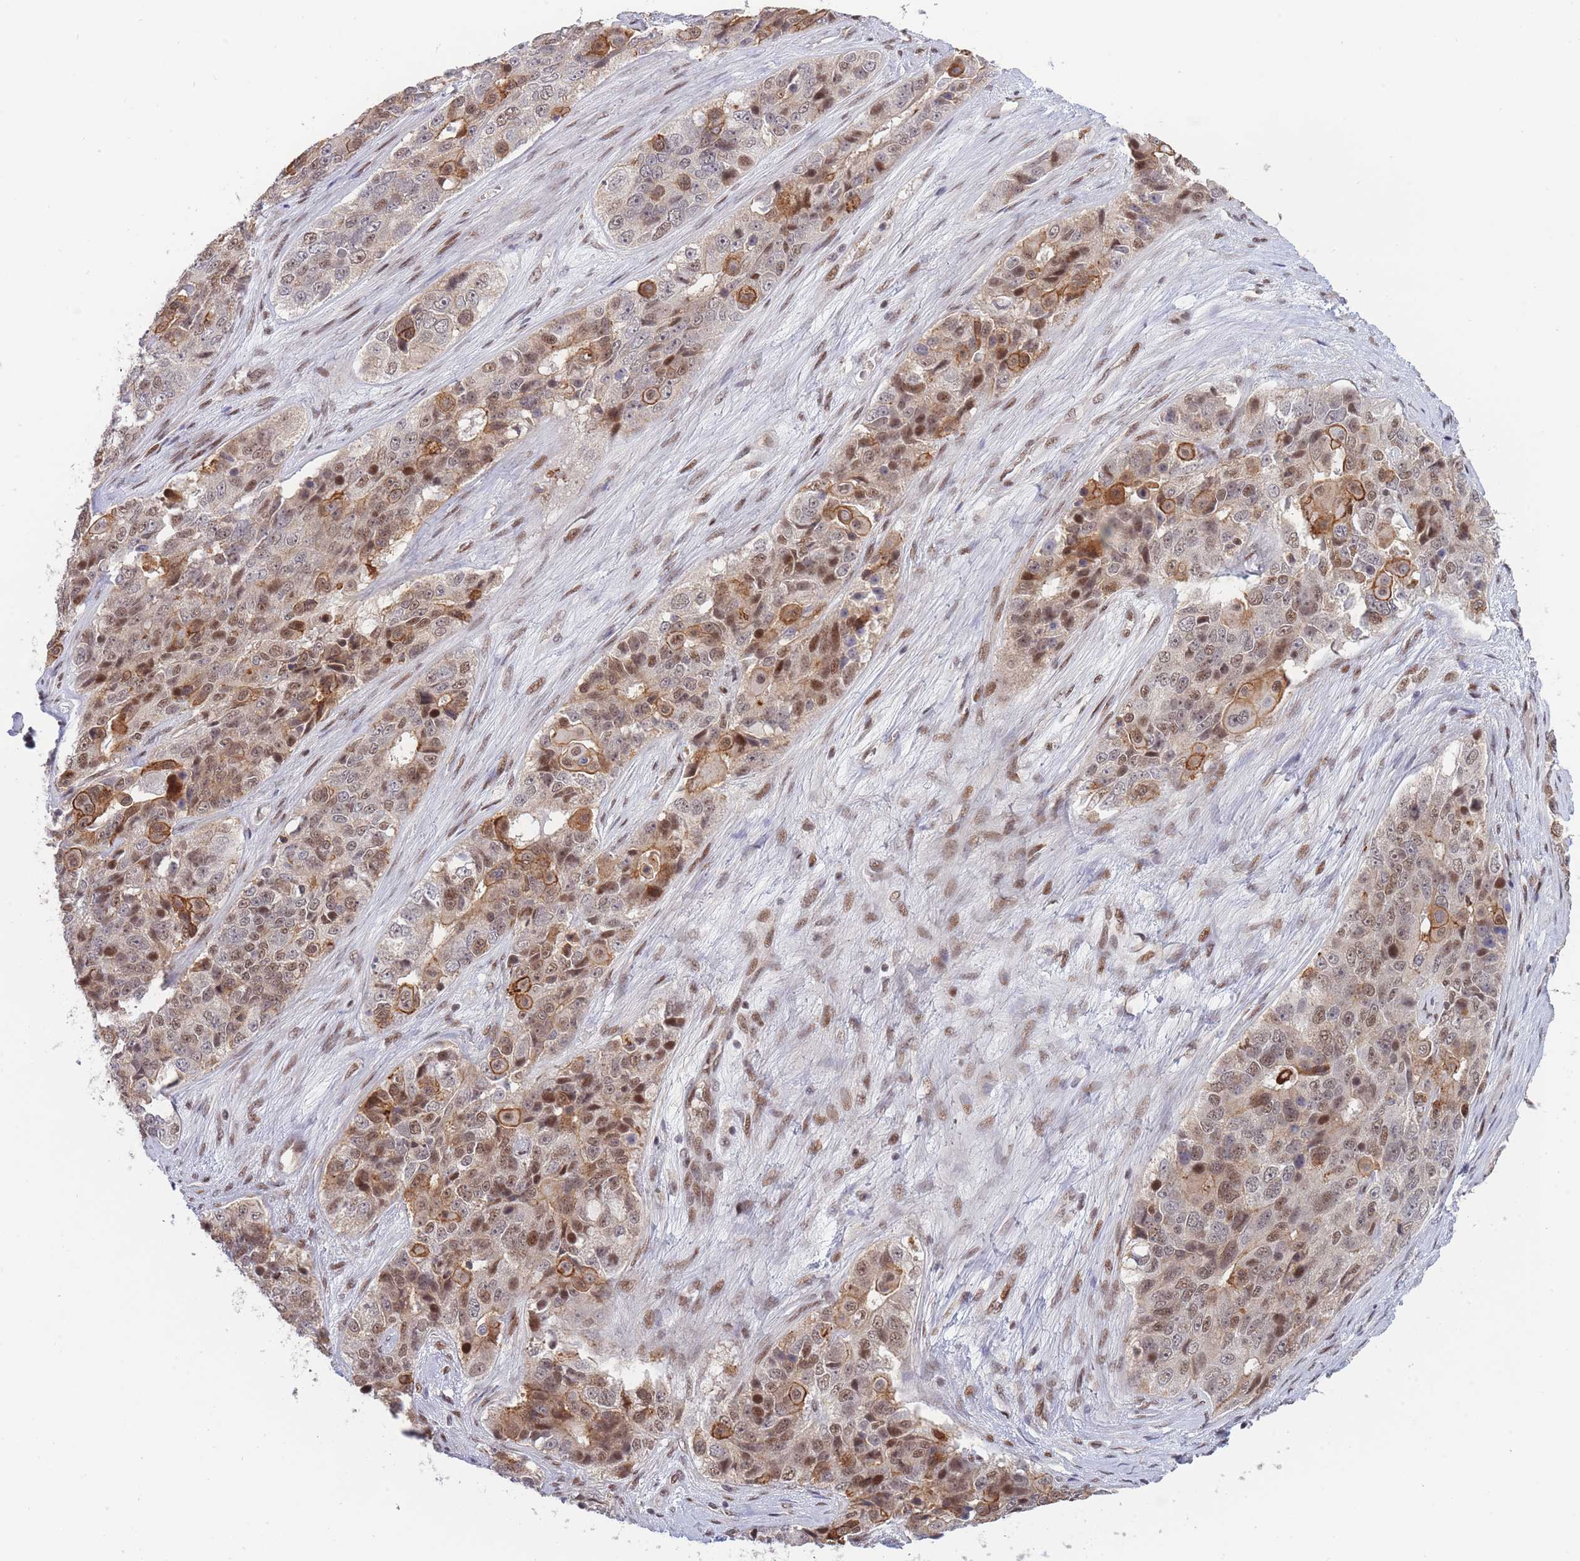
{"staining": {"intensity": "moderate", "quantity": ">75%", "location": "cytoplasmic/membranous,nuclear"}, "tissue": "ovarian cancer", "cell_type": "Tumor cells", "image_type": "cancer", "snomed": [{"axis": "morphology", "description": "Carcinoma, endometroid"}, {"axis": "topography", "description": "Ovary"}], "caption": "High-magnification brightfield microscopy of ovarian cancer (endometroid carcinoma) stained with DAB (brown) and counterstained with hematoxylin (blue). tumor cells exhibit moderate cytoplasmic/membranous and nuclear staining is identified in approximately>75% of cells.", "gene": "BOD1L1", "patient": {"sex": "female", "age": 51}}